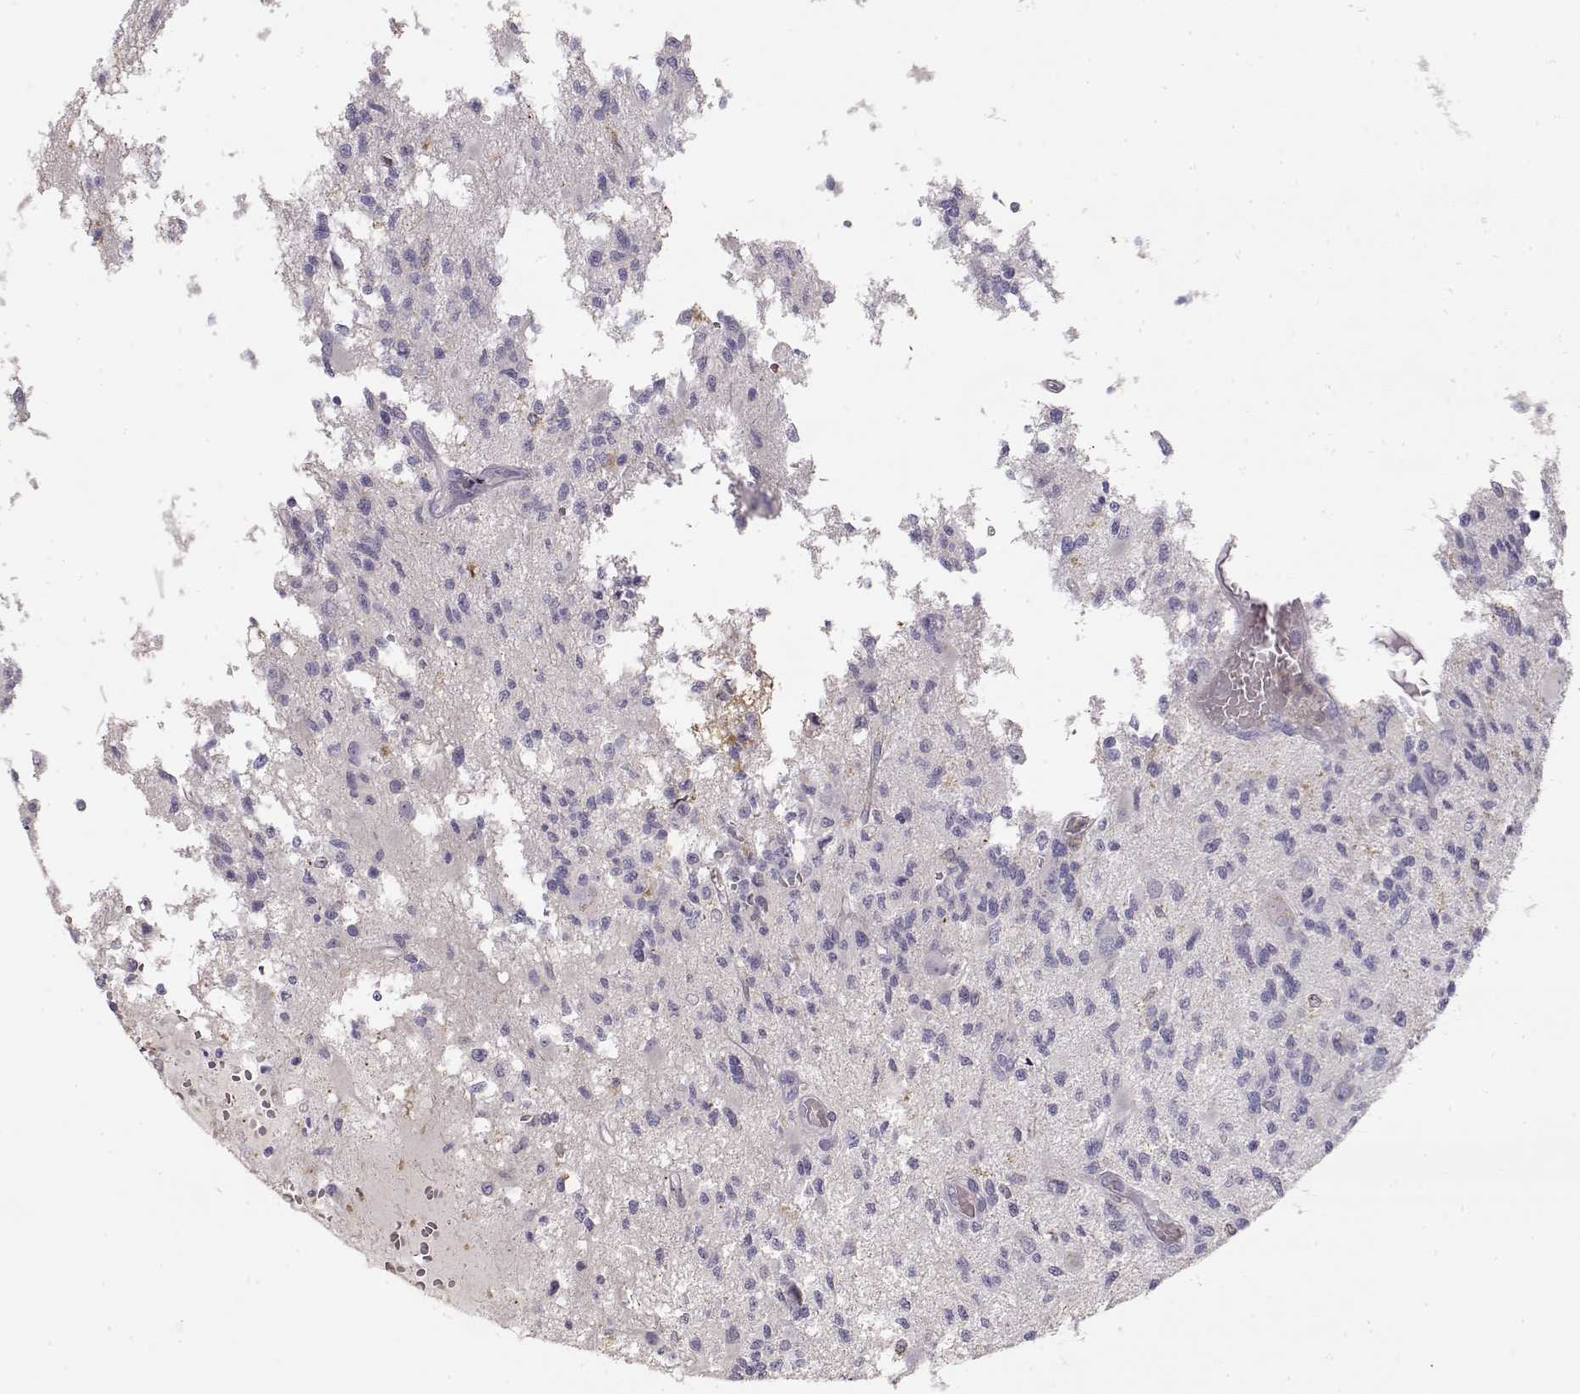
{"staining": {"intensity": "negative", "quantity": "none", "location": "none"}, "tissue": "glioma", "cell_type": "Tumor cells", "image_type": "cancer", "snomed": [{"axis": "morphology", "description": "Glioma, malignant, High grade"}, {"axis": "topography", "description": "Brain"}], "caption": "There is no significant positivity in tumor cells of high-grade glioma (malignant). The staining was performed using DAB (3,3'-diaminobenzidine) to visualize the protein expression in brown, while the nuclei were stained in blue with hematoxylin (Magnification: 20x).", "gene": "VAV1", "patient": {"sex": "female", "age": 63}}